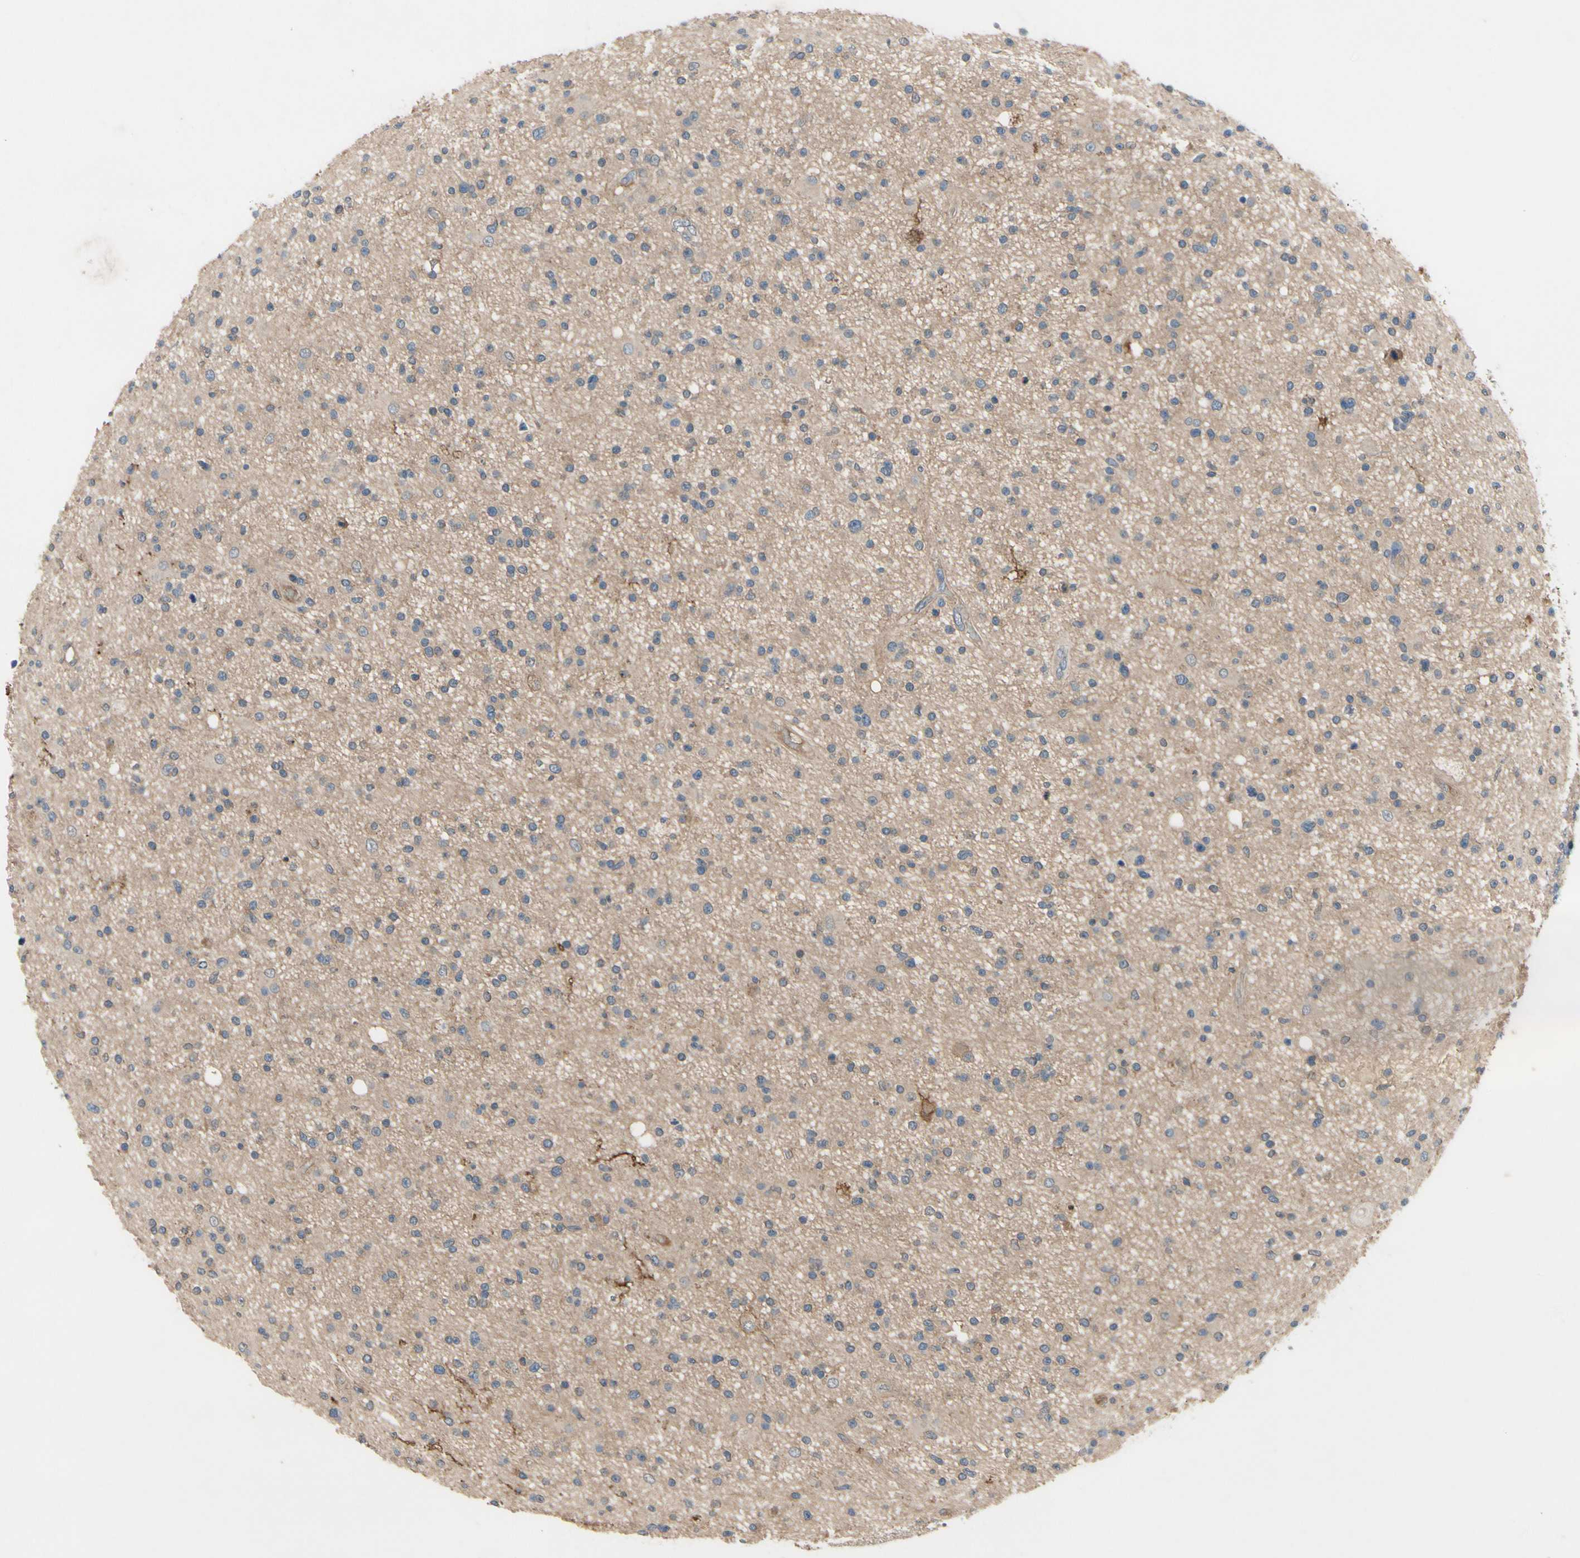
{"staining": {"intensity": "weak", "quantity": "25%-75%", "location": "cytoplasmic/membranous"}, "tissue": "glioma", "cell_type": "Tumor cells", "image_type": "cancer", "snomed": [{"axis": "morphology", "description": "Glioma, malignant, High grade"}, {"axis": "topography", "description": "Brain"}], "caption": "About 25%-75% of tumor cells in glioma show weak cytoplasmic/membranous protein expression as visualized by brown immunohistochemical staining.", "gene": "ICAM5", "patient": {"sex": "male", "age": 33}}